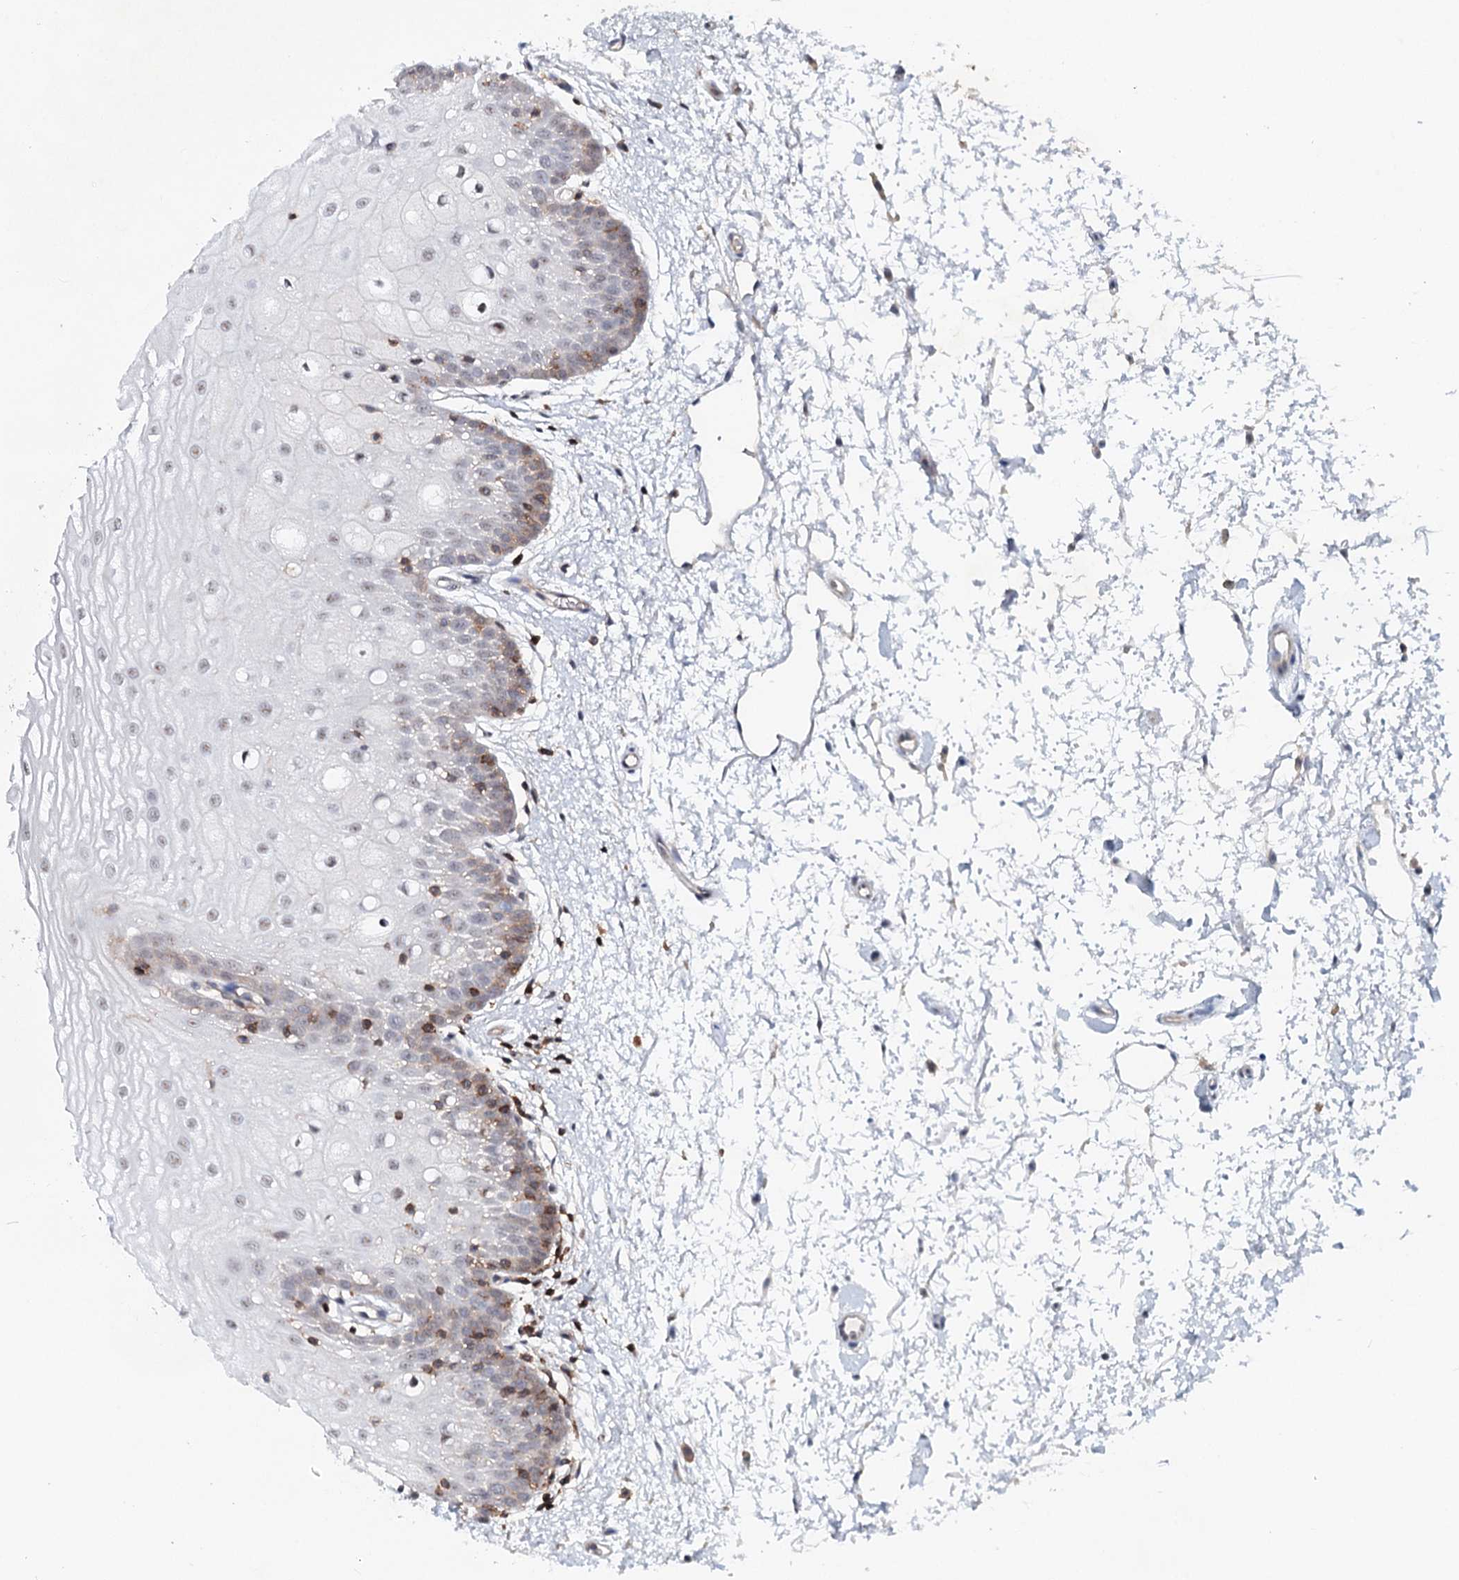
{"staining": {"intensity": "weak", "quantity": "<25%", "location": "cytoplasmic/membranous,nuclear"}, "tissue": "oral mucosa", "cell_type": "Squamous epithelial cells", "image_type": "normal", "snomed": [{"axis": "morphology", "description": "Normal tissue, NOS"}, {"axis": "topography", "description": "Oral tissue"}, {"axis": "topography", "description": "Tounge, NOS"}], "caption": "Immunohistochemistry of benign oral mucosa demonstrates no positivity in squamous epithelial cells.", "gene": "CDC42SE2", "patient": {"sex": "female", "age": 73}}